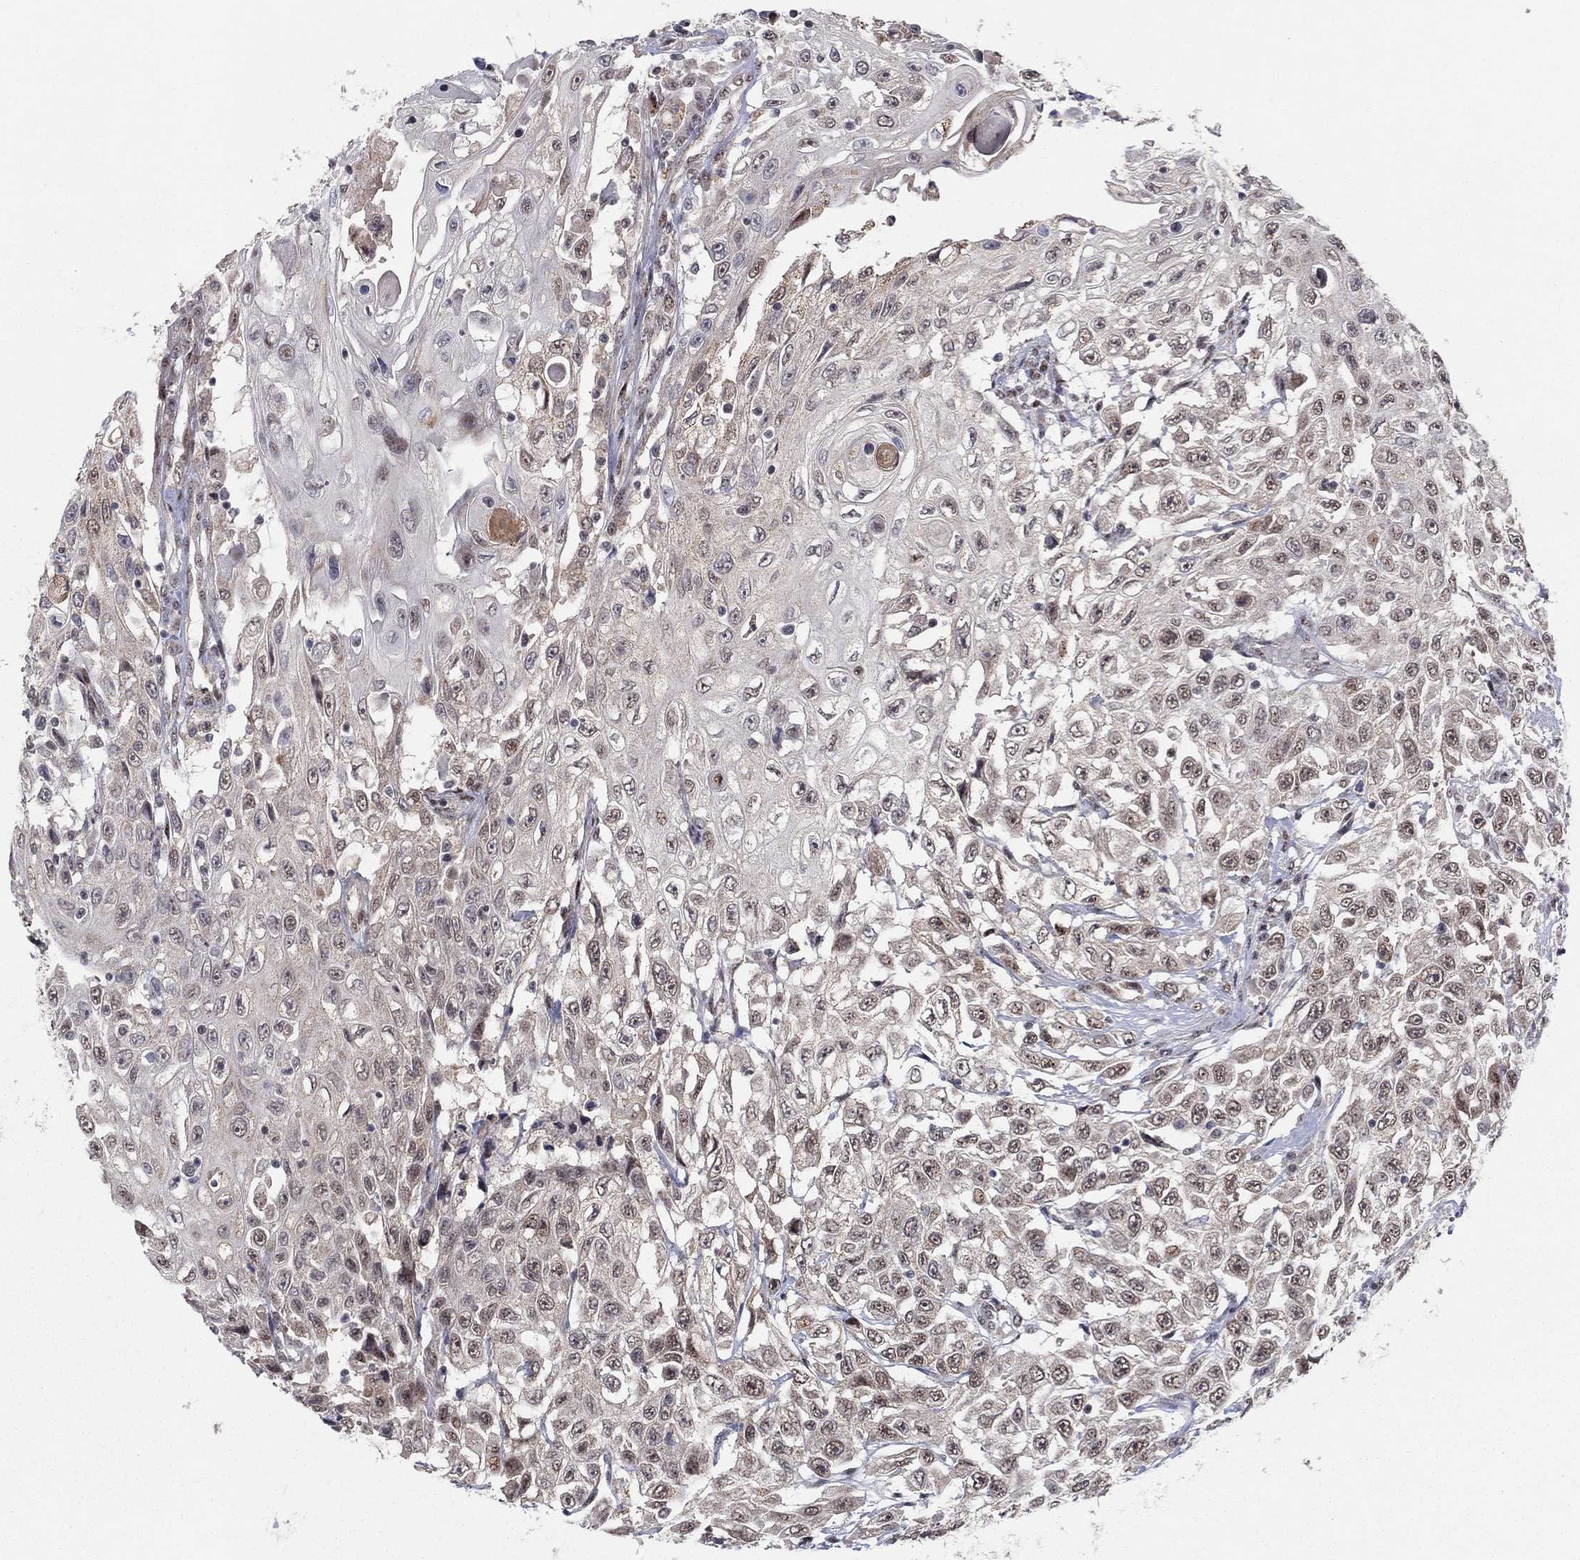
{"staining": {"intensity": "moderate", "quantity": "<25%", "location": "nuclear"}, "tissue": "urothelial cancer", "cell_type": "Tumor cells", "image_type": "cancer", "snomed": [{"axis": "morphology", "description": "Urothelial carcinoma, High grade"}, {"axis": "topography", "description": "Urinary bladder"}], "caption": "This micrograph reveals immunohistochemistry staining of high-grade urothelial carcinoma, with low moderate nuclear expression in approximately <25% of tumor cells.", "gene": "ZNF395", "patient": {"sex": "female", "age": 56}}